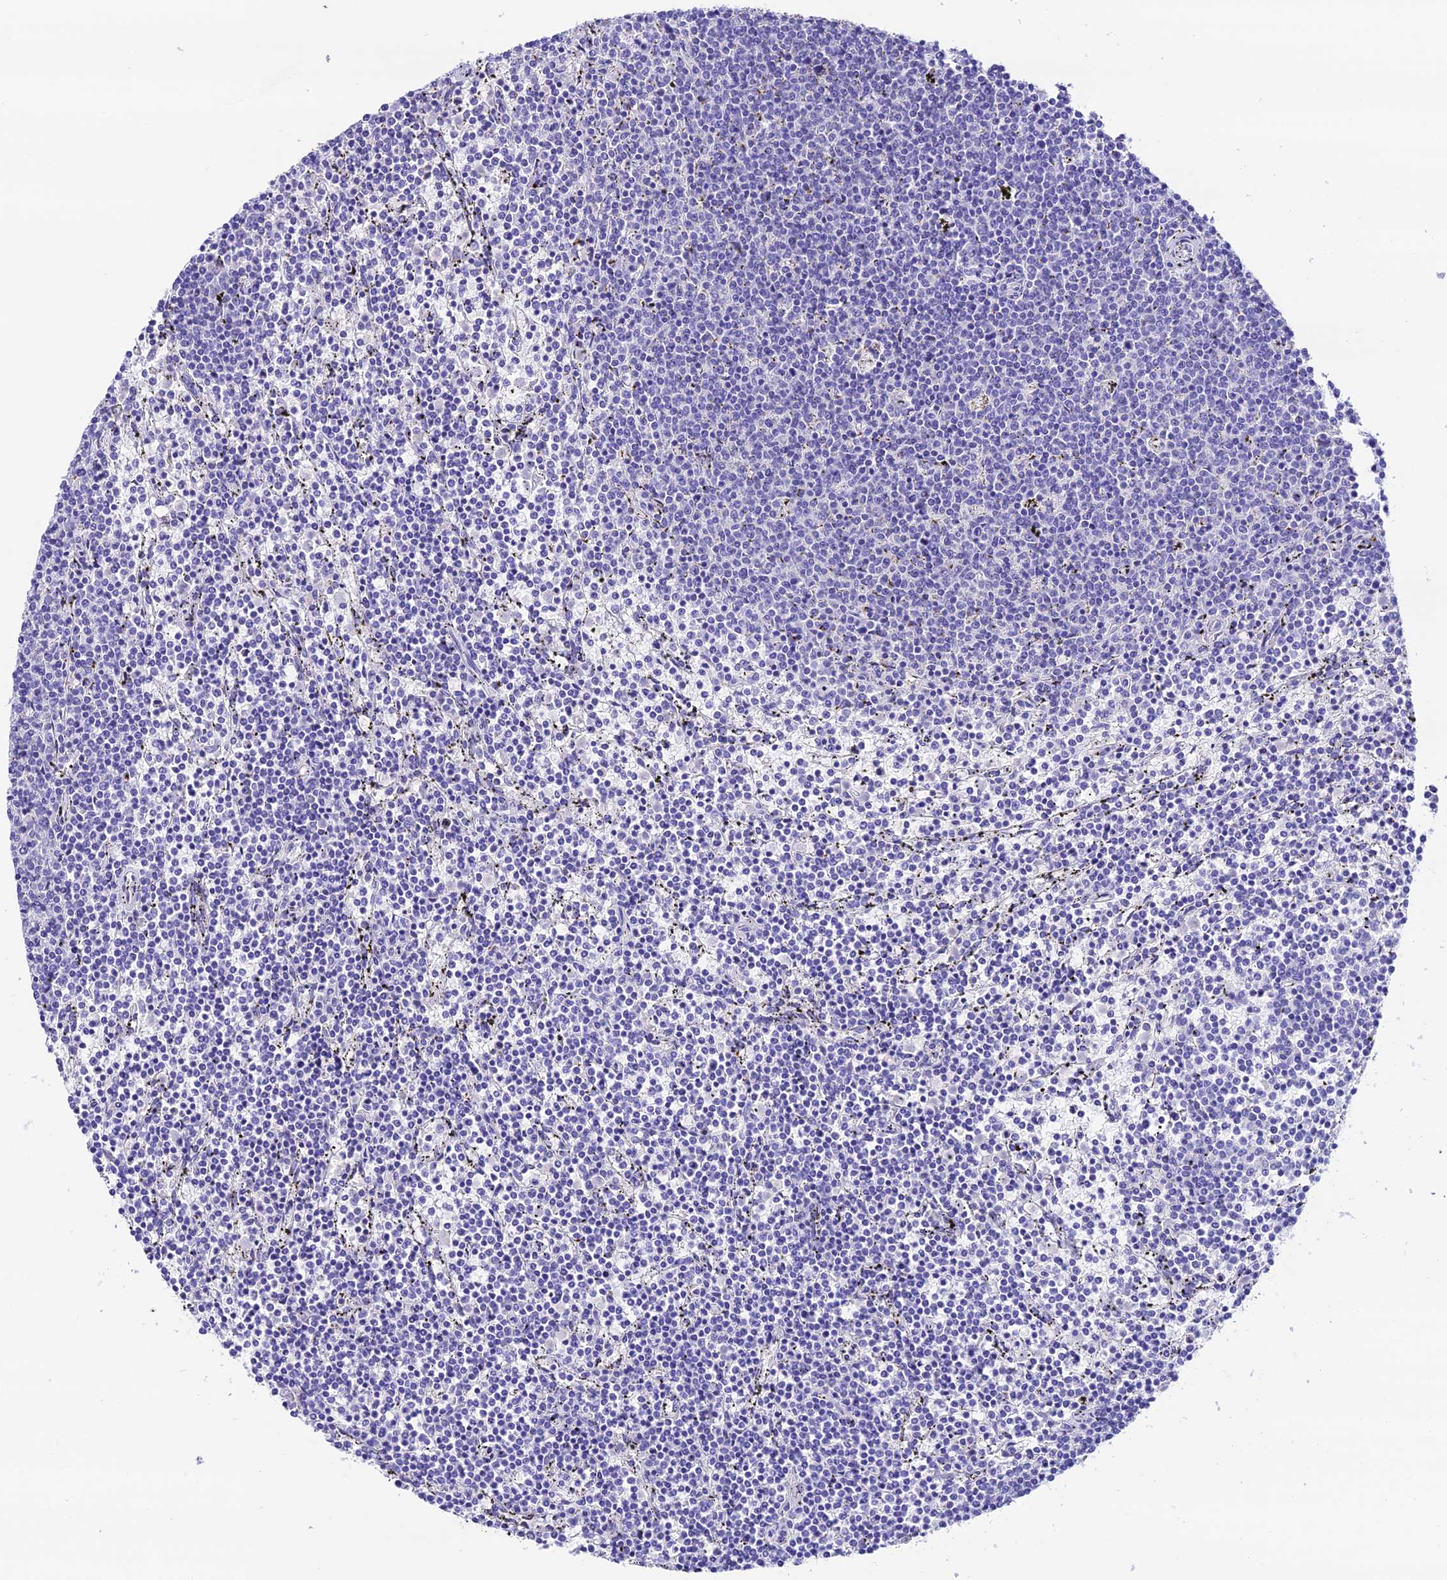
{"staining": {"intensity": "negative", "quantity": "none", "location": "none"}, "tissue": "lymphoma", "cell_type": "Tumor cells", "image_type": "cancer", "snomed": [{"axis": "morphology", "description": "Malignant lymphoma, non-Hodgkin's type, Low grade"}, {"axis": "topography", "description": "Spleen"}], "caption": "This is an immunohistochemistry image of low-grade malignant lymphoma, non-Hodgkin's type. There is no staining in tumor cells.", "gene": "NLRP6", "patient": {"sex": "female", "age": 50}}